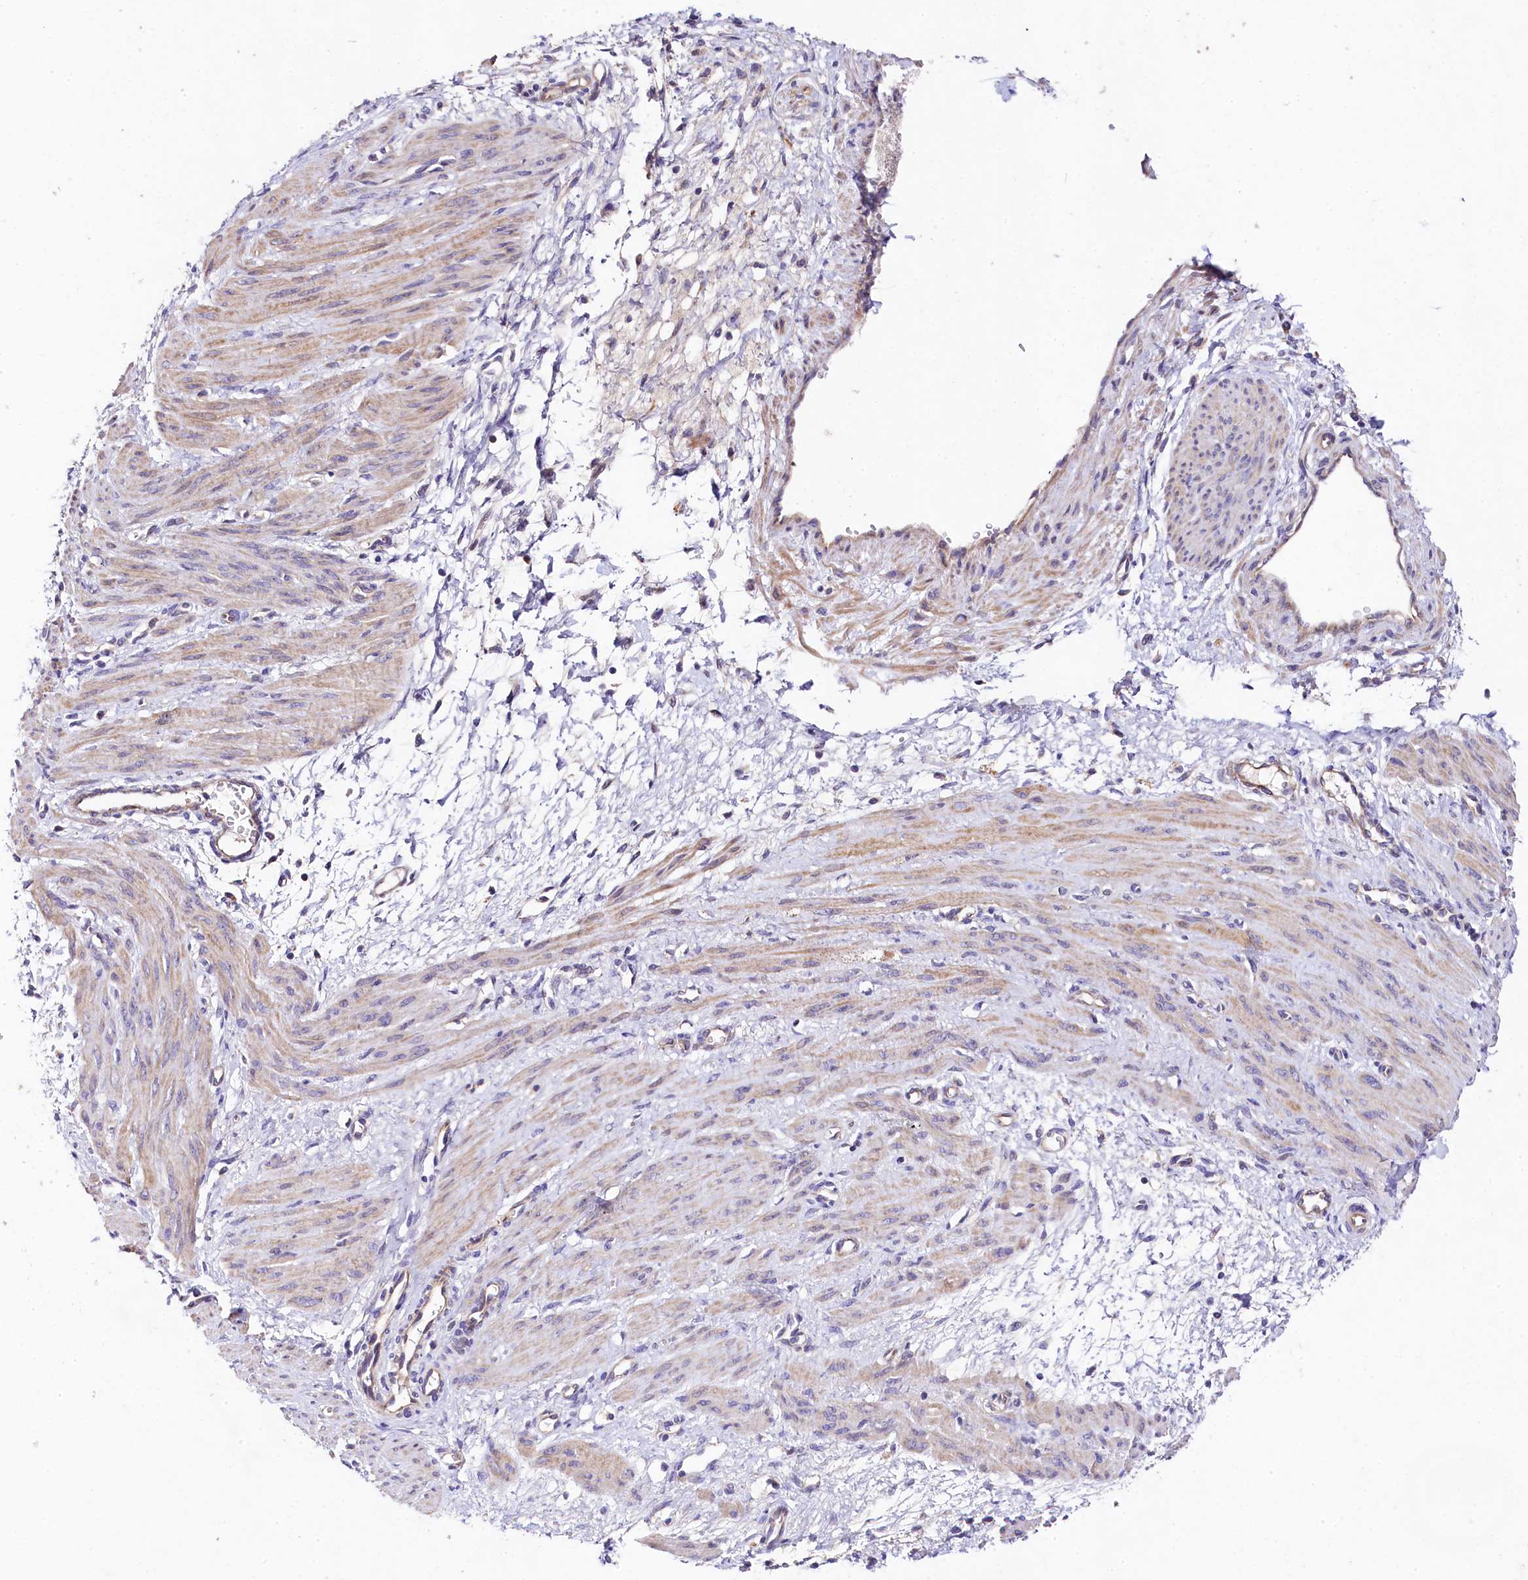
{"staining": {"intensity": "weak", "quantity": ">75%", "location": "cytoplasmic/membranous"}, "tissue": "smooth muscle", "cell_type": "Smooth muscle cells", "image_type": "normal", "snomed": [{"axis": "morphology", "description": "Normal tissue, NOS"}, {"axis": "topography", "description": "Endometrium"}], "caption": "DAB immunohistochemical staining of benign human smooth muscle exhibits weak cytoplasmic/membranous protein staining in about >75% of smooth muscle cells. The protein of interest is shown in brown color, while the nuclei are stained blue.", "gene": "FXYD6", "patient": {"sex": "female", "age": 33}}